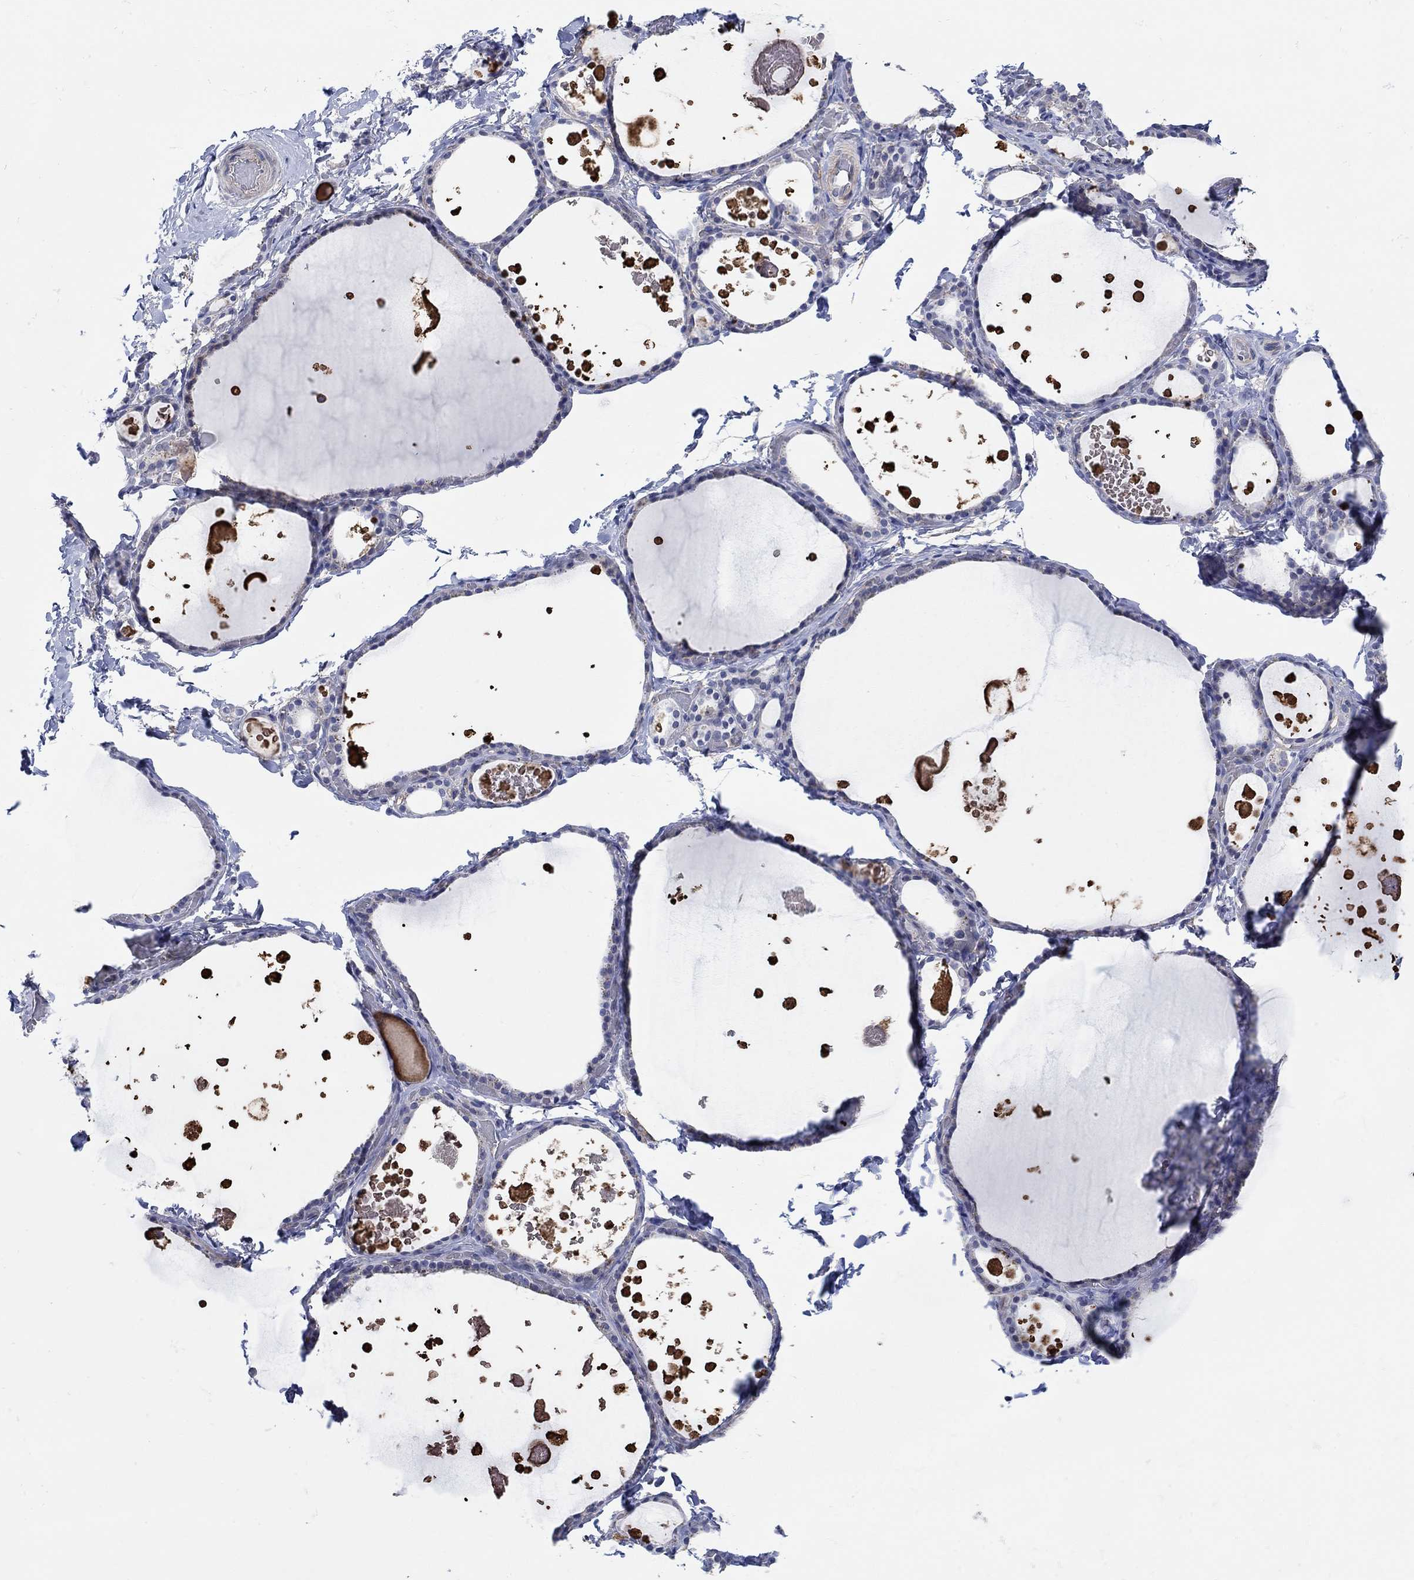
{"staining": {"intensity": "negative", "quantity": "none", "location": "none"}, "tissue": "thyroid gland", "cell_type": "Glandular cells", "image_type": "normal", "snomed": [{"axis": "morphology", "description": "Normal tissue, NOS"}, {"axis": "topography", "description": "Thyroid gland"}], "caption": "A high-resolution photomicrograph shows immunohistochemistry (IHC) staining of normal thyroid gland, which reveals no significant positivity in glandular cells.", "gene": "TEKT3", "patient": {"sex": "female", "age": 56}}